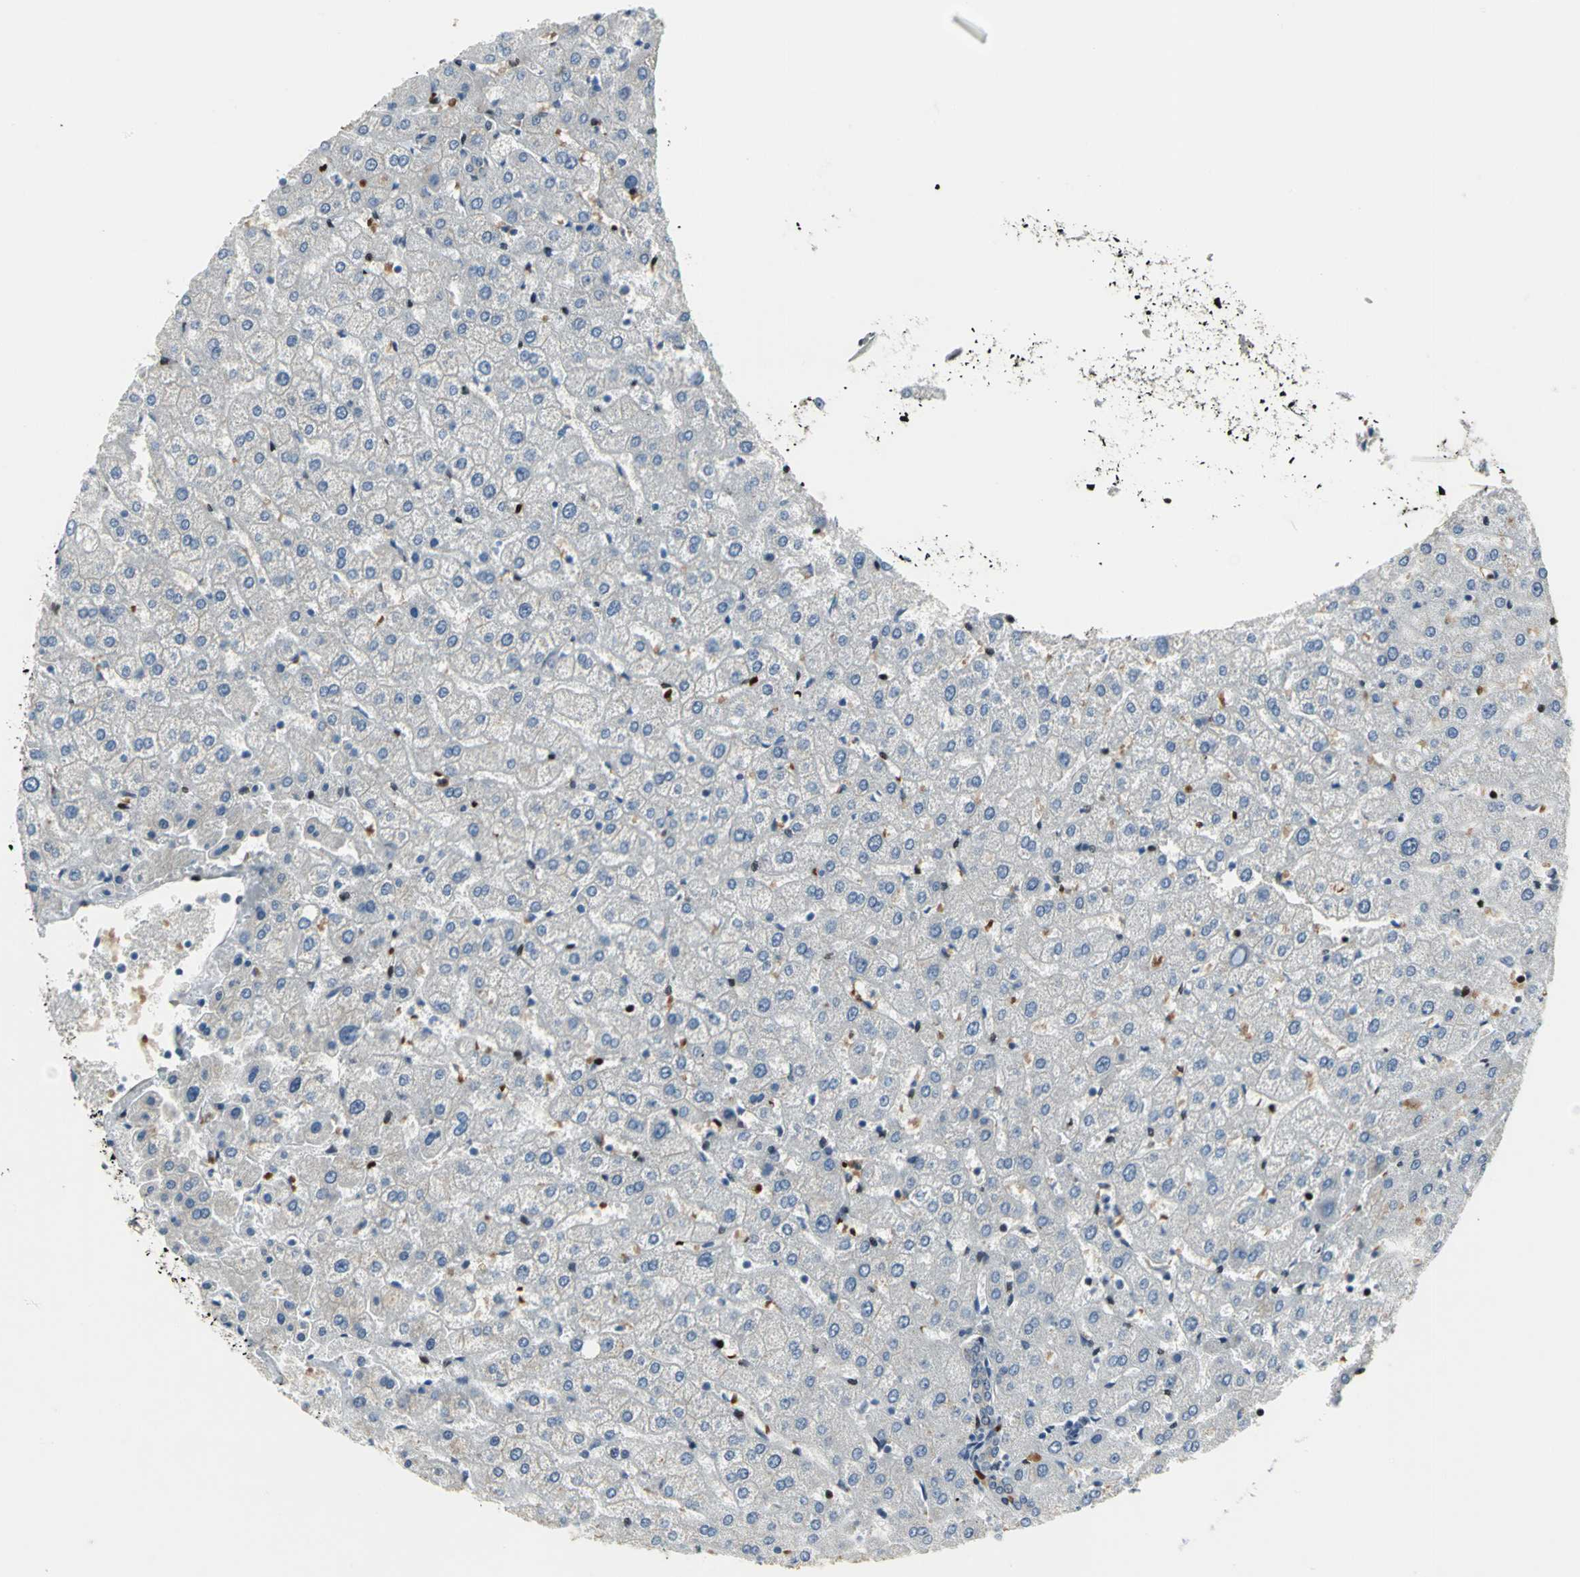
{"staining": {"intensity": "negative", "quantity": "none", "location": "none"}, "tissue": "liver", "cell_type": "Cholangiocytes", "image_type": "normal", "snomed": [{"axis": "morphology", "description": "Normal tissue, NOS"}, {"axis": "morphology", "description": "Fibrosis, NOS"}, {"axis": "topography", "description": "Liver"}], "caption": "High magnification brightfield microscopy of normal liver stained with DAB (brown) and counterstained with hematoxylin (blue): cholangiocytes show no significant staining. Brightfield microscopy of IHC stained with DAB (3,3'-diaminobenzidine) (brown) and hematoxylin (blue), captured at high magnification.", "gene": "GLI3", "patient": {"sex": "female", "age": 29}}